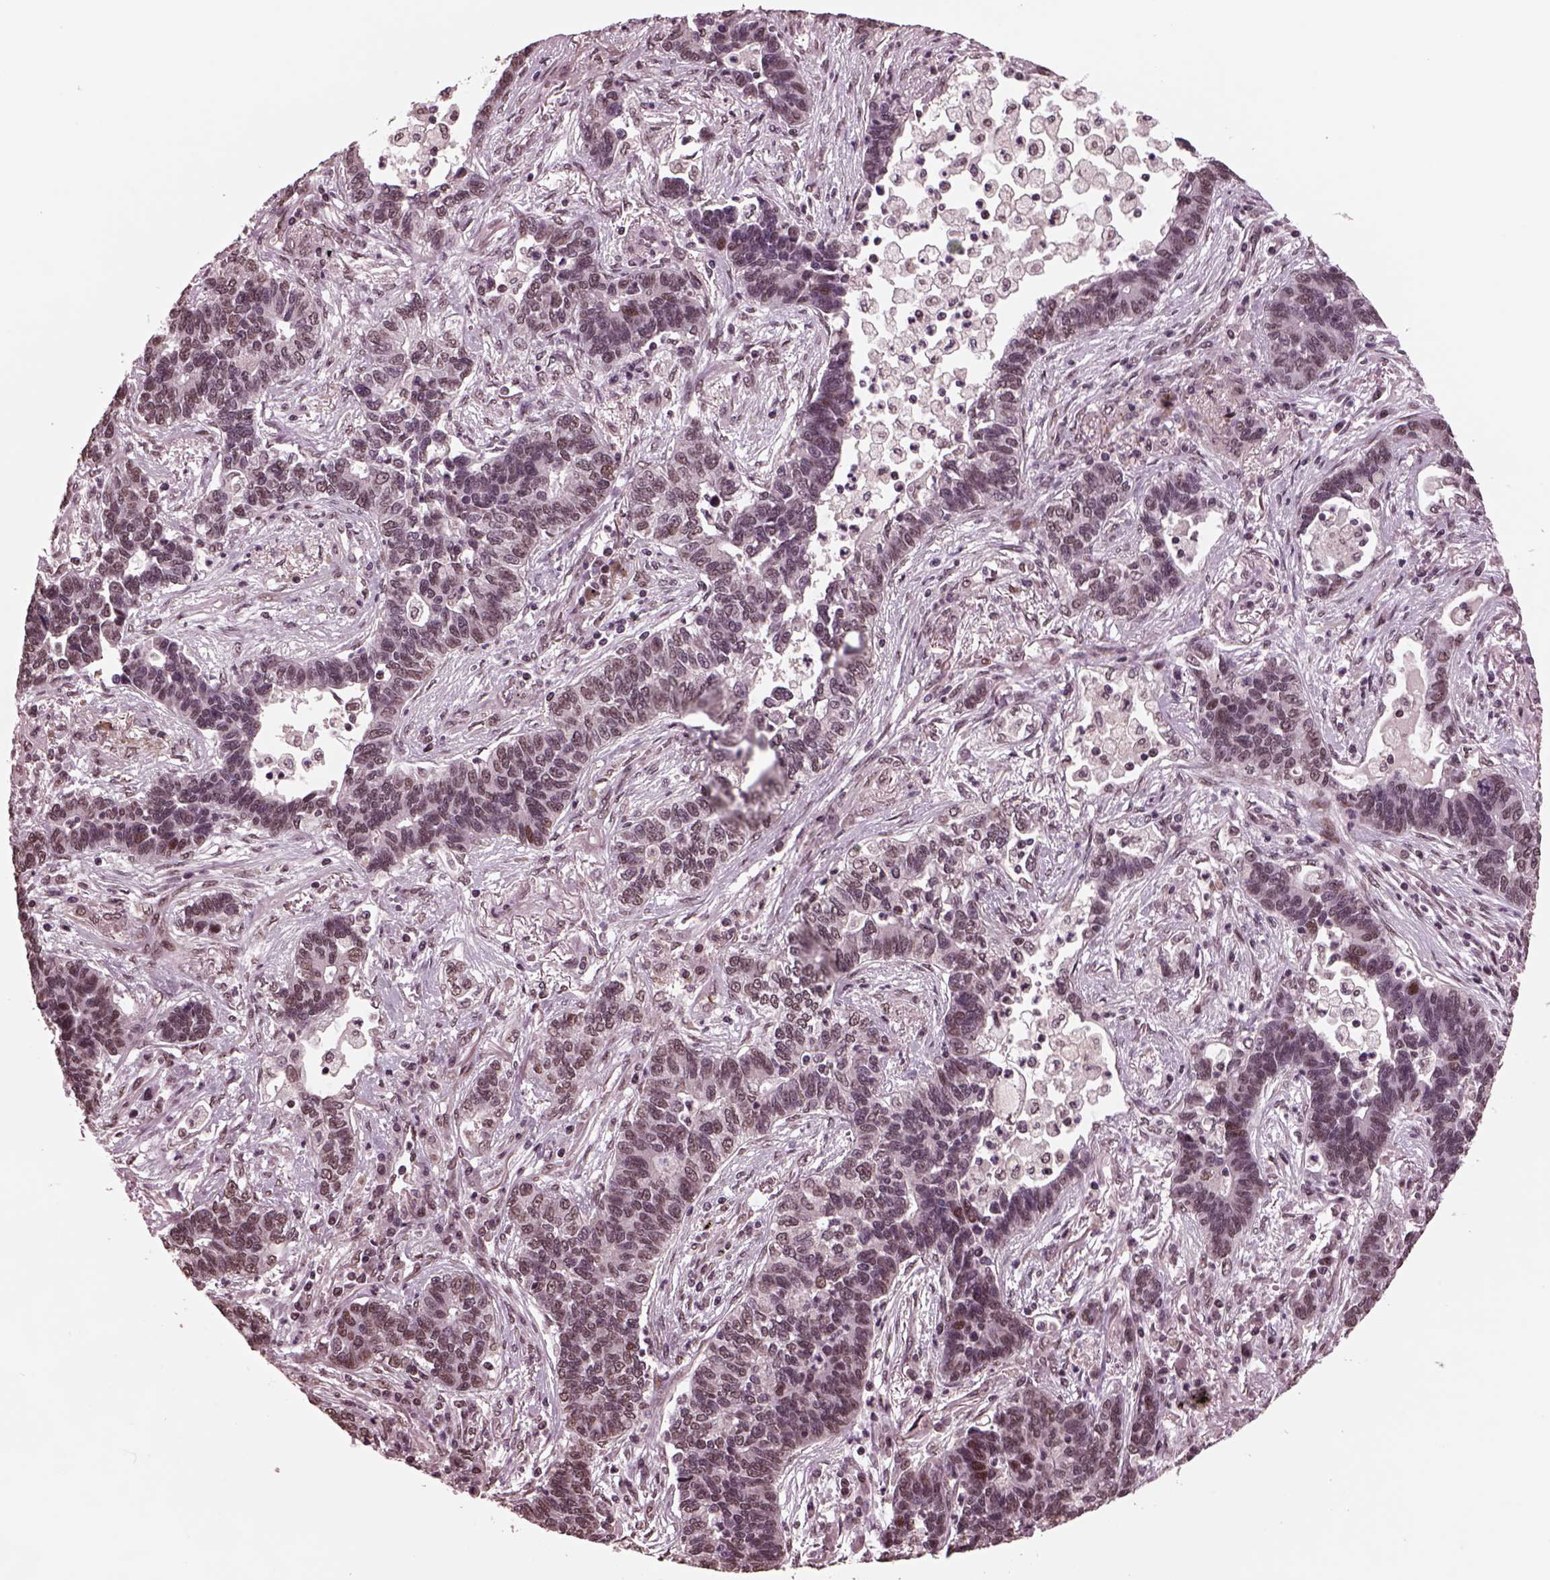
{"staining": {"intensity": "weak", "quantity": "<25%", "location": "nuclear"}, "tissue": "lung cancer", "cell_type": "Tumor cells", "image_type": "cancer", "snomed": [{"axis": "morphology", "description": "Adenocarcinoma, NOS"}, {"axis": "topography", "description": "Lung"}], "caption": "Tumor cells are negative for protein expression in human lung cancer (adenocarcinoma).", "gene": "NAP1L5", "patient": {"sex": "female", "age": 57}}